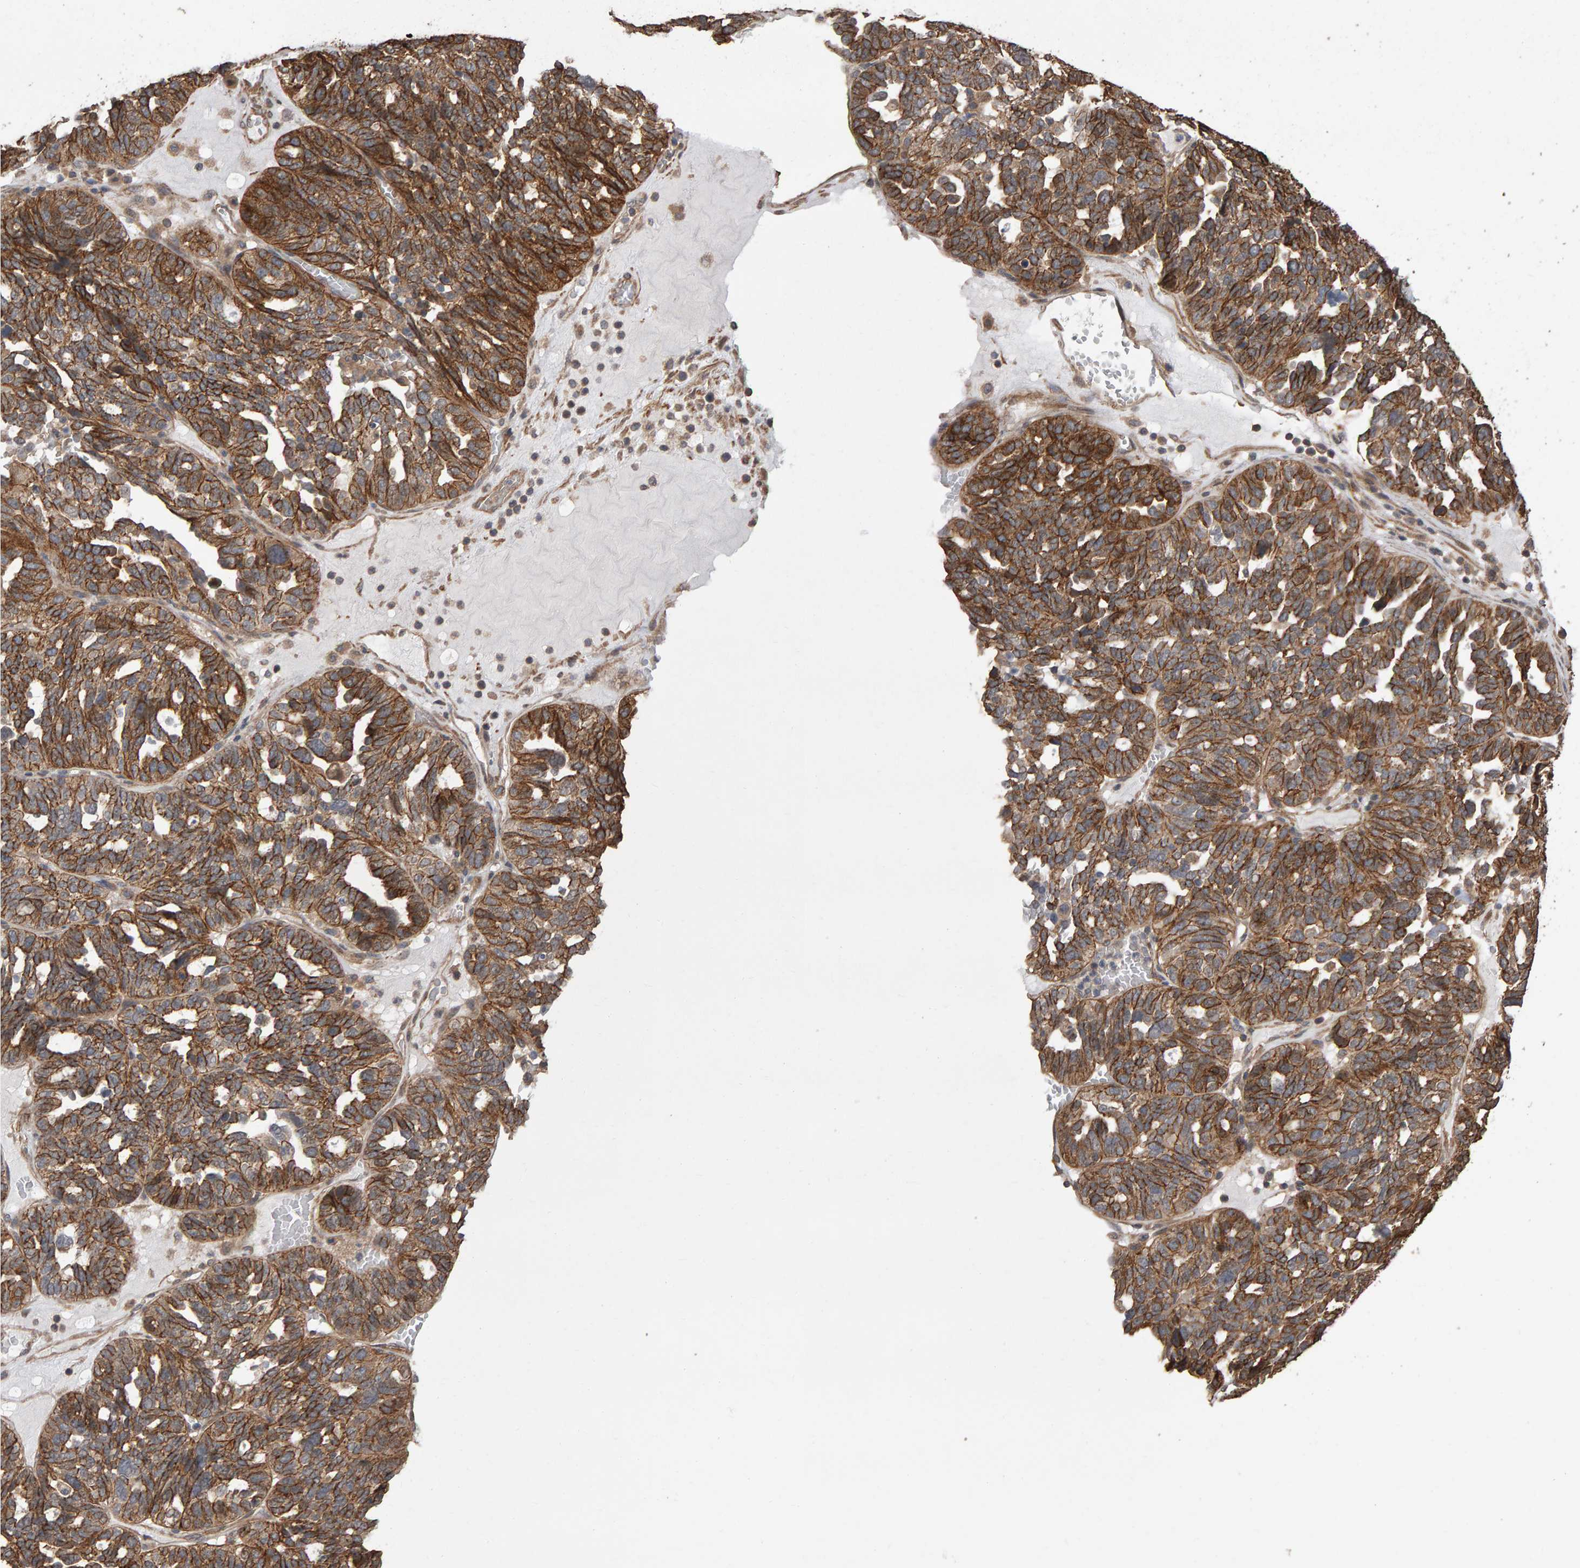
{"staining": {"intensity": "strong", "quantity": ">75%", "location": "cytoplasmic/membranous"}, "tissue": "ovarian cancer", "cell_type": "Tumor cells", "image_type": "cancer", "snomed": [{"axis": "morphology", "description": "Cystadenocarcinoma, serous, NOS"}, {"axis": "topography", "description": "Ovary"}], "caption": "Brown immunohistochemical staining in human serous cystadenocarcinoma (ovarian) displays strong cytoplasmic/membranous expression in approximately >75% of tumor cells.", "gene": "SCRIB", "patient": {"sex": "female", "age": 59}}